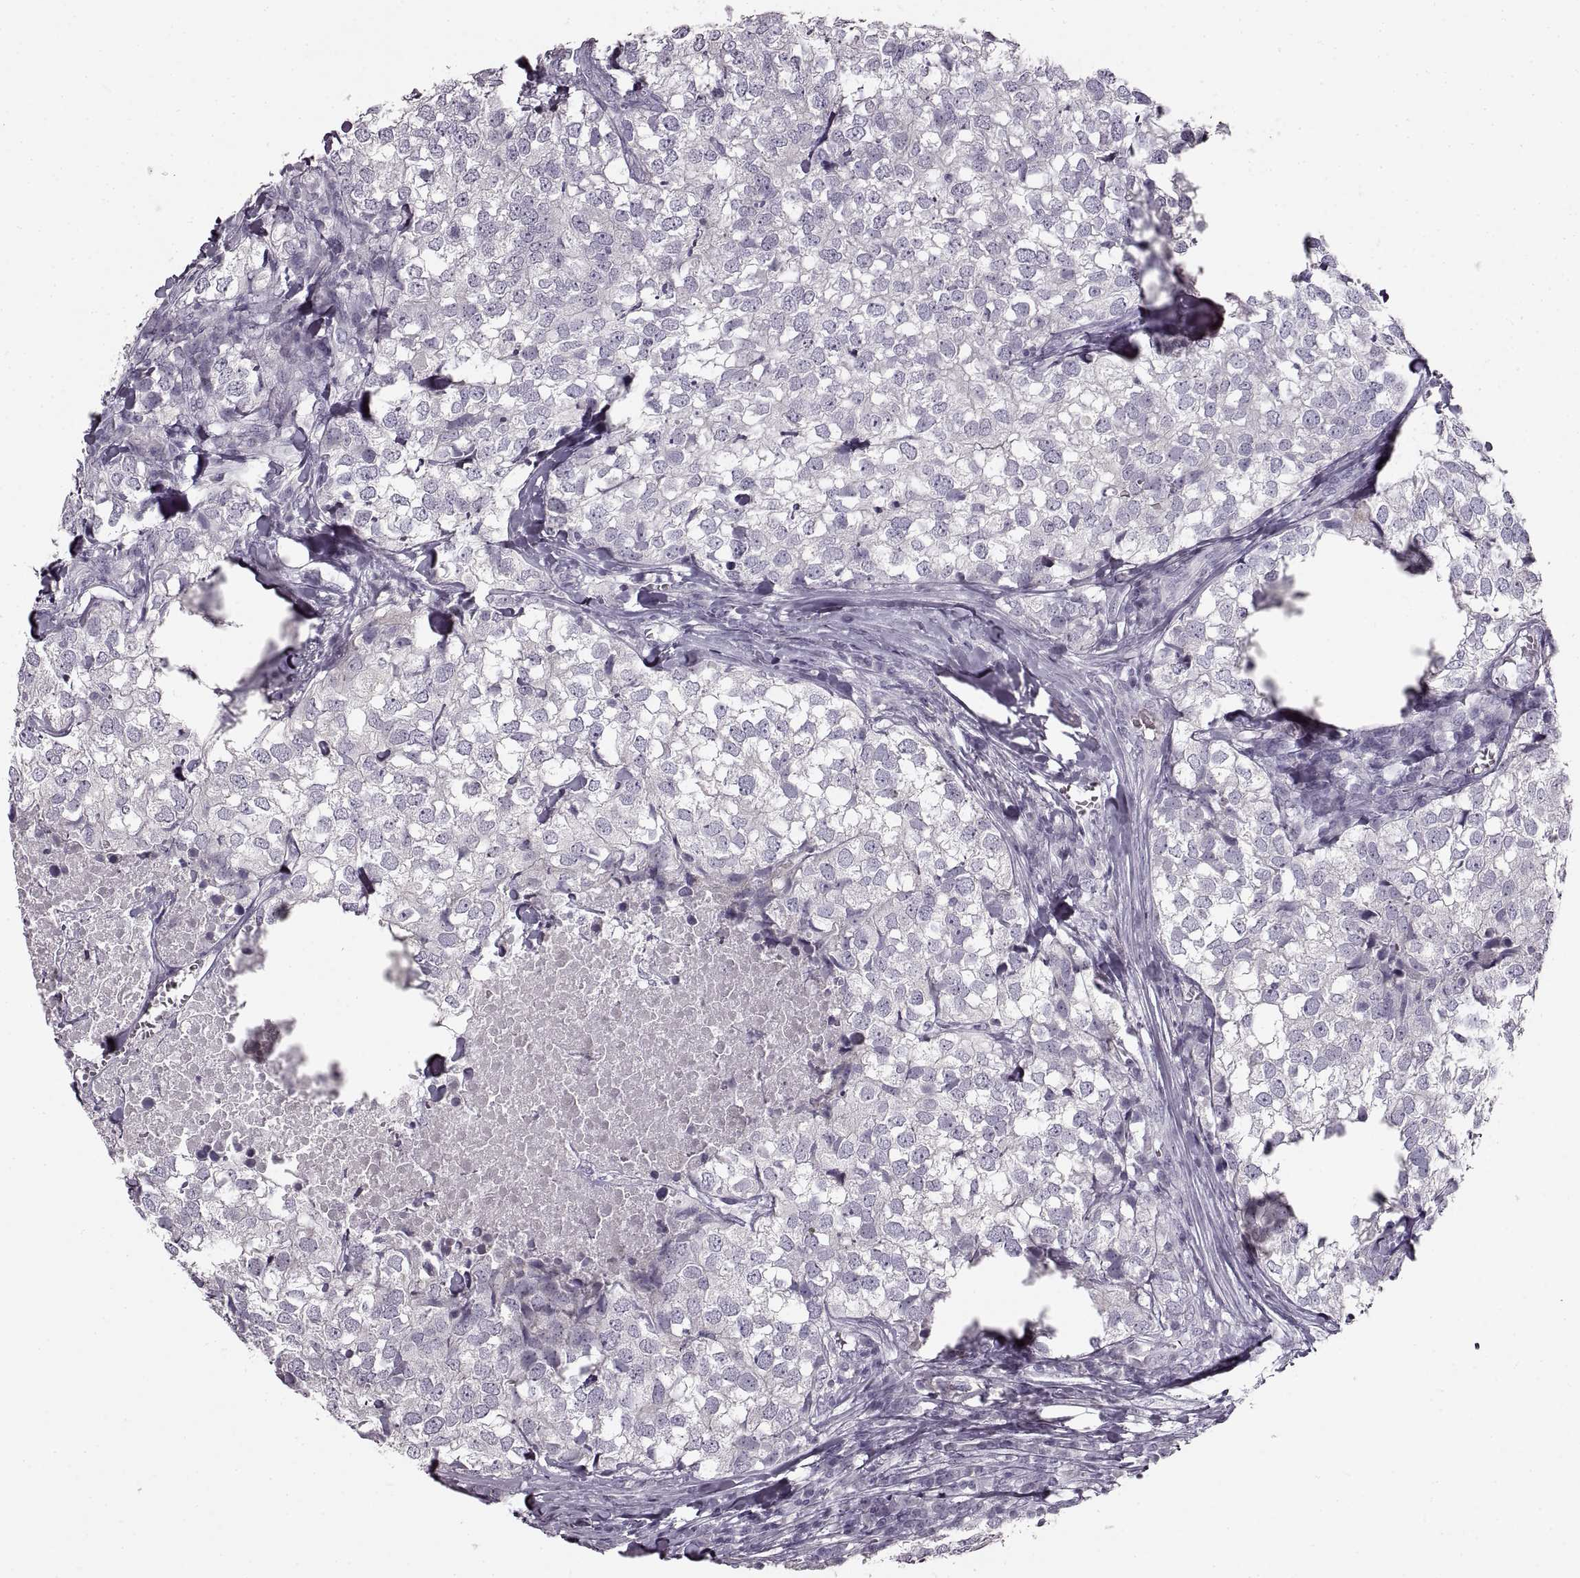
{"staining": {"intensity": "negative", "quantity": "none", "location": "none"}, "tissue": "breast cancer", "cell_type": "Tumor cells", "image_type": "cancer", "snomed": [{"axis": "morphology", "description": "Duct carcinoma"}, {"axis": "topography", "description": "Breast"}], "caption": "High magnification brightfield microscopy of breast cancer stained with DAB (3,3'-diaminobenzidine) (brown) and counterstained with hematoxylin (blue): tumor cells show no significant expression.", "gene": "CNTN1", "patient": {"sex": "female", "age": 30}}